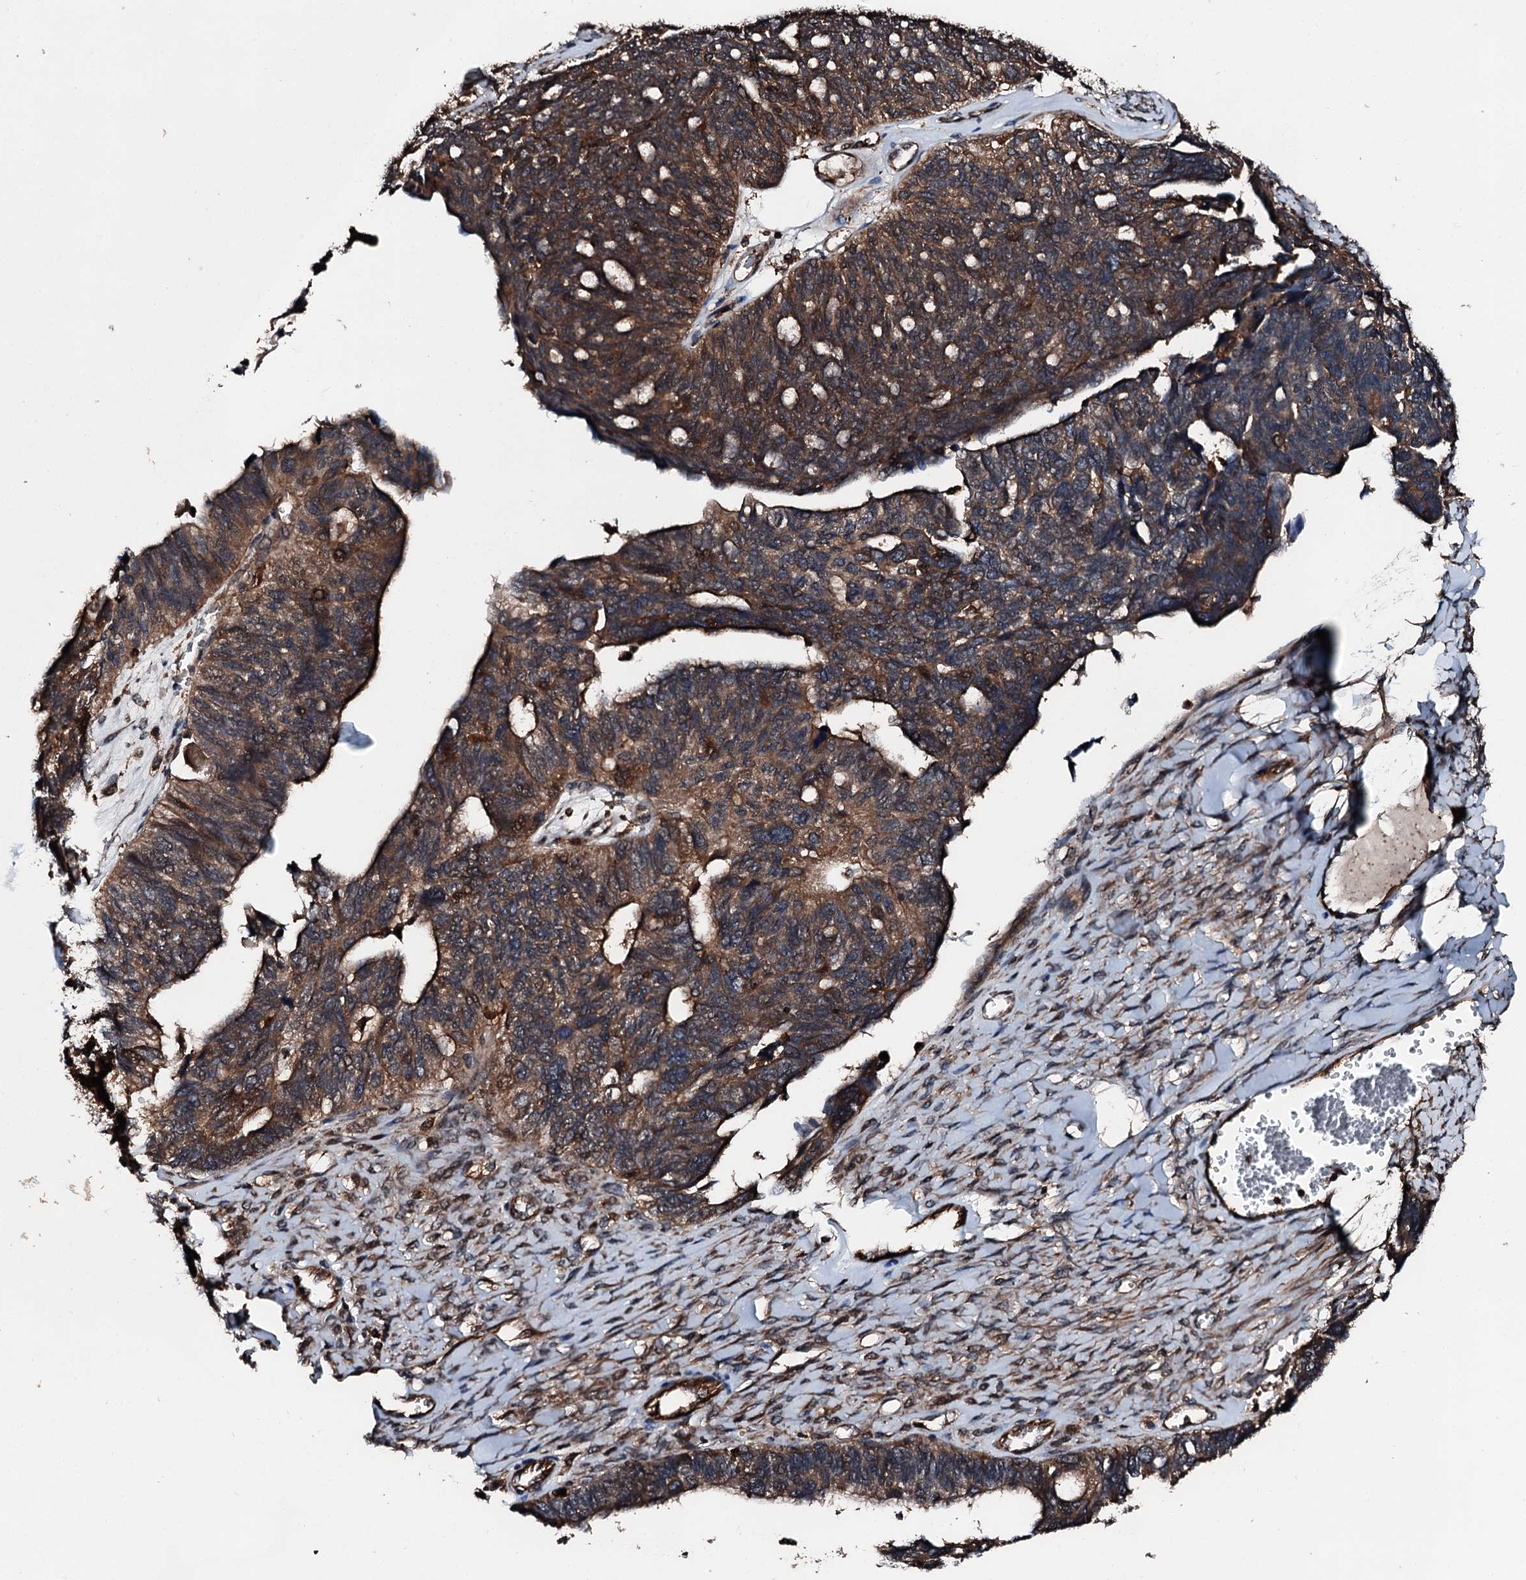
{"staining": {"intensity": "moderate", "quantity": ">75%", "location": "cytoplasmic/membranous"}, "tissue": "ovarian cancer", "cell_type": "Tumor cells", "image_type": "cancer", "snomed": [{"axis": "morphology", "description": "Cystadenocarcinoma, serous, NOS"}, {"axis": "topography", "description": "Ovary"}], "caption": "Immunohistochemistry (DAB (3,3'-diaminobenzidine)) staining of ovarian cancer (serous cystadenocarcinoma) shows moderate cytoplasmic/membranous protein positivity in about >75% of tumor cells.", "gene": "FGD4", "patient": {"sex": "female", "age": 79}}